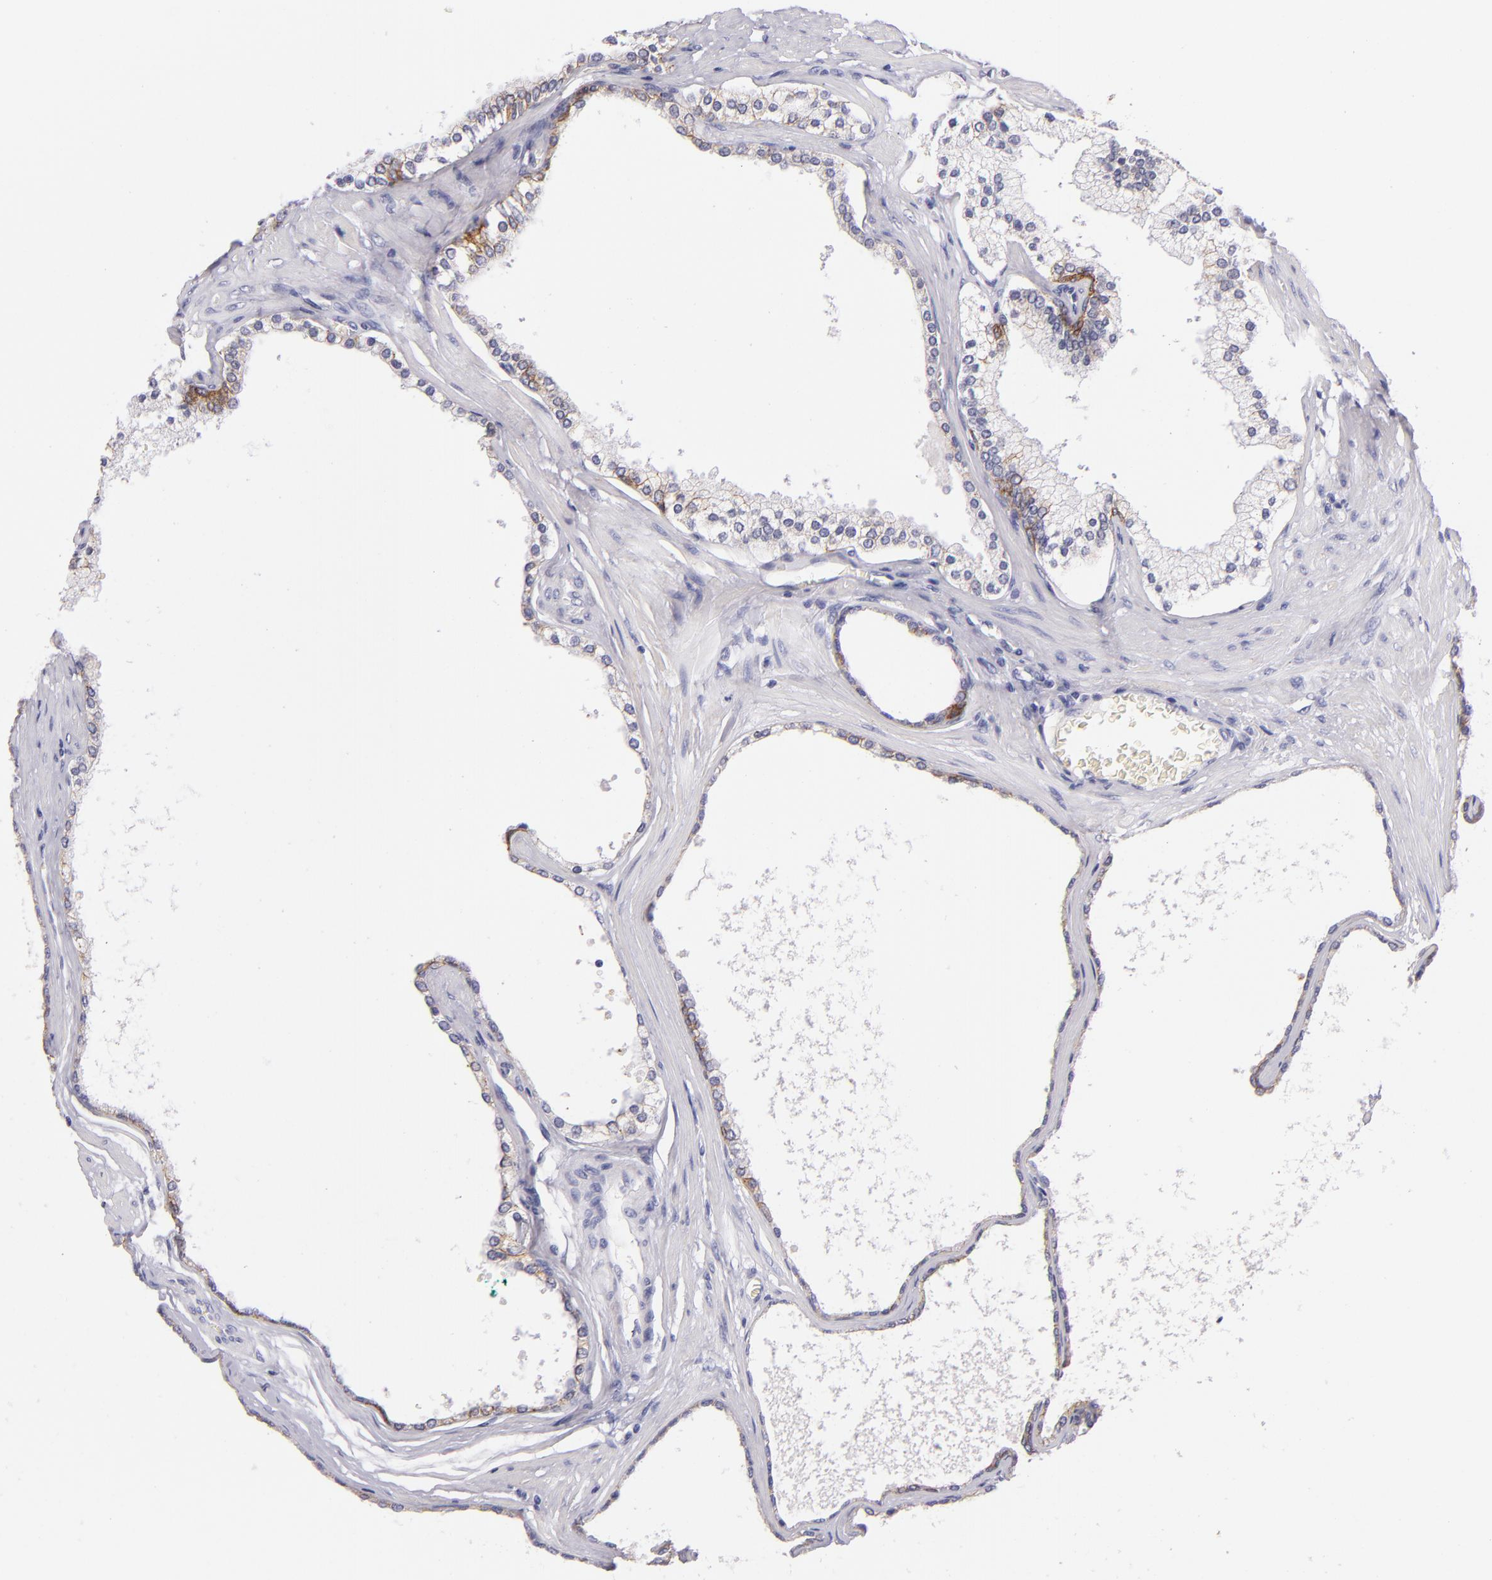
{"staining": {"intensity": "moderate", "quantity": "25%-75%", "location": "cytoplasmic/membranous"}, "tissue": "prostate cancer", "cell_type": "Tumor cells", "image_type": "cancer", "snomed": [{"axis": "morphology", "description": "Adenocarcinoma, High grade"}, {"axis": "topography", "description": "Prostate"}], "caption": "Approximately 25%-75% of tumor cells in human prostate cancer (adenocarcinoma (high-grade)) reveal moderate cytoplasmic/membranous protein positivity as visualized by brown immunohistochemical staining.", "gene": "CDH3", "patient": {"sex": "male", "age": 71}}